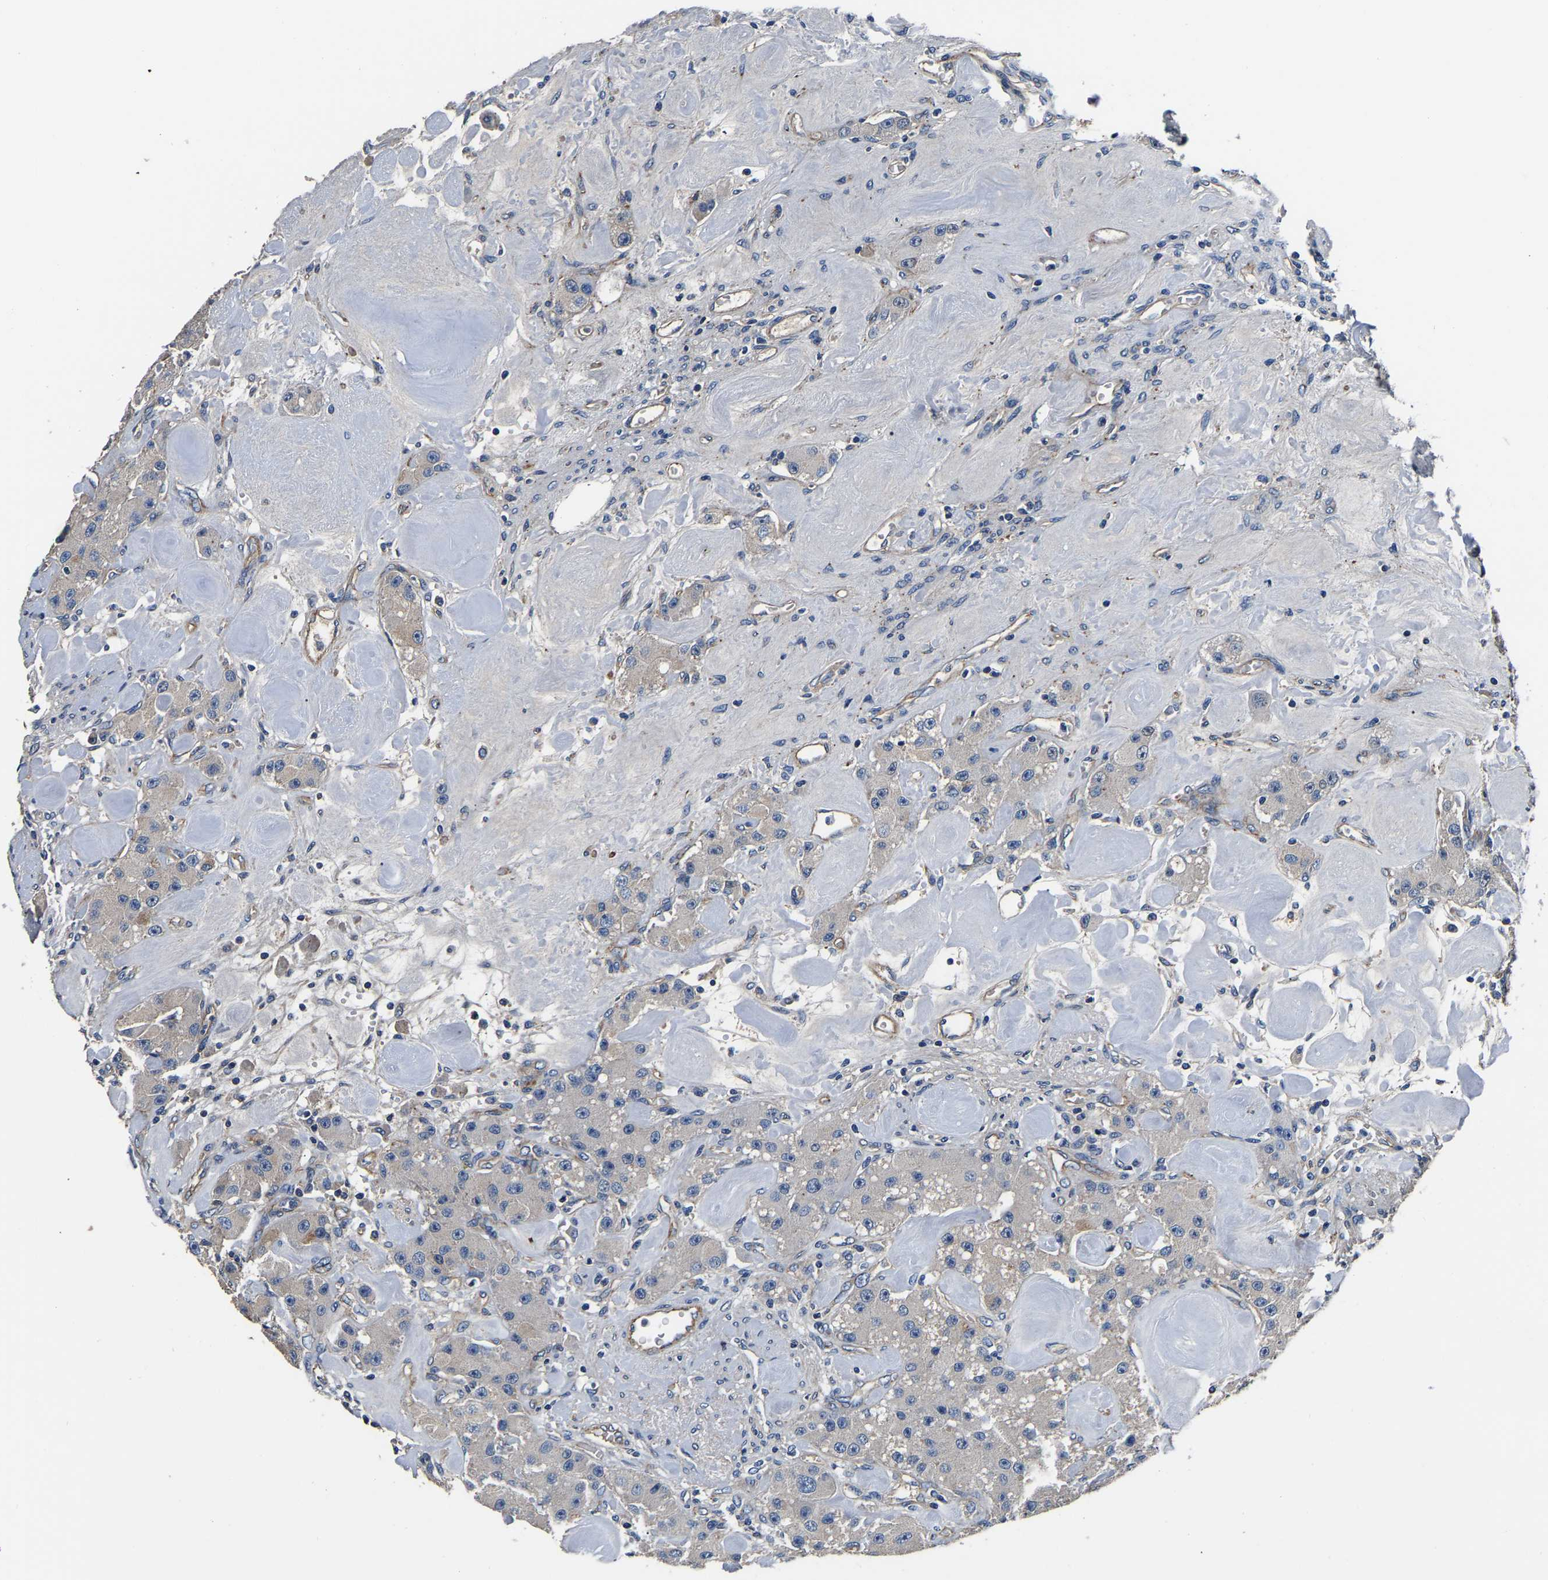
{"staining": {"intensity": "negative", "quantity": "none", "location": "none"}, "tissue": "carcinoid", "cell_type": "Tumor cells", "image_type": "cancer", "snomed": [{"axis": "morphology", "description": "Carcinoid, malignant, NOS"}, {"axis": "topography", "description": "Pancreas"}], "caption": "Tumor cells show no significant positivity in malignant carcinoid.", "gene": "SH3GLB1", "patient": {"sex": "male", "age": 41}}